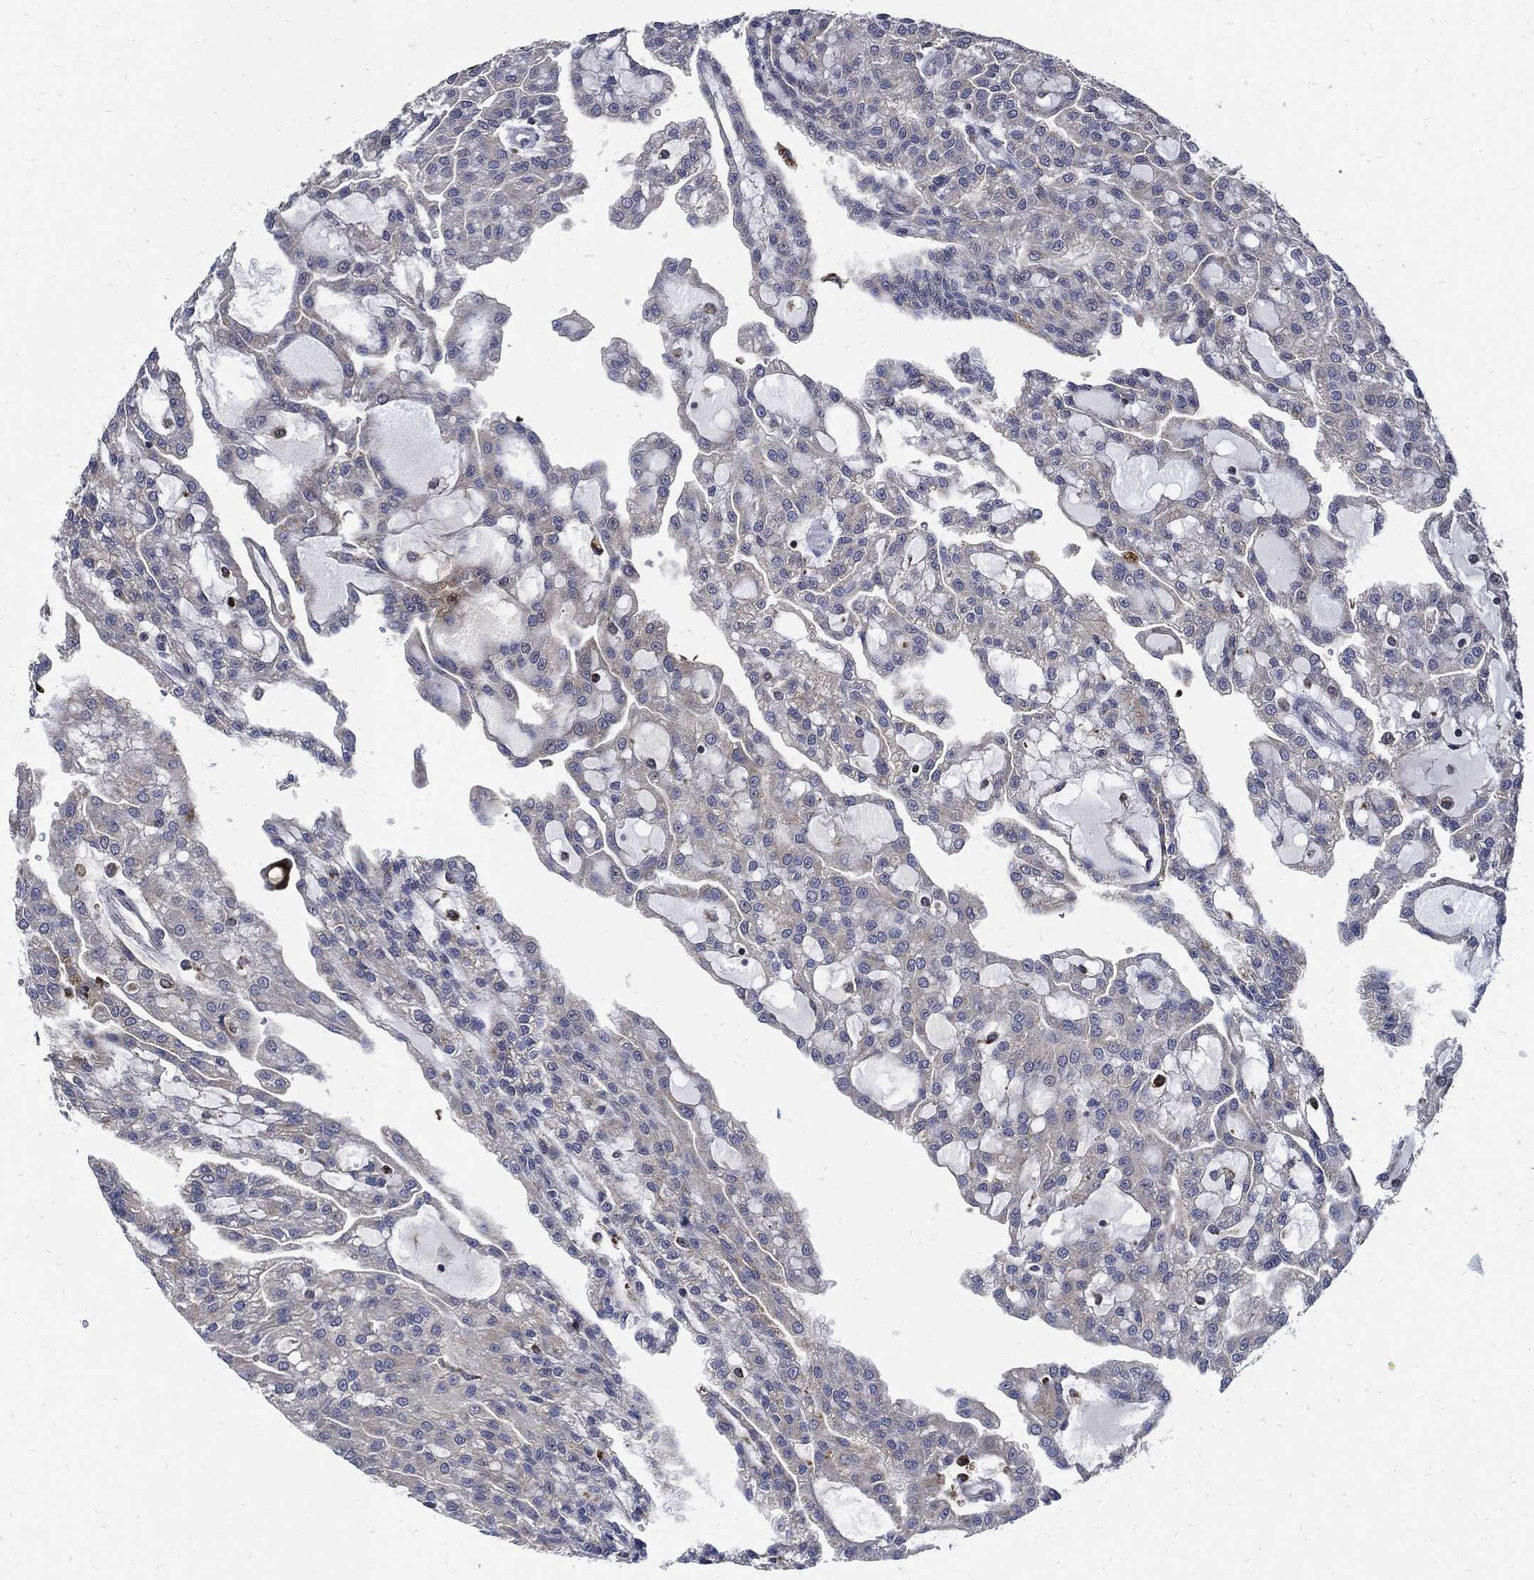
{"staining": {"intensity": "negative", "quantity": "none", "location": "none"}, "tissue": "renal cancer", "cell_type": "Tumor cells", "image_type": "cancer", "snomed": [{"axis": "morphology", "description": "Adenocarcinoma, NOS"}, {"axis": "topography", "description": "Kidney"}], "caption": "A photomicrograph of human adenocarcinoma (renal) is negative for staining in tumor cells.", "gene": "SLC31A2", "patient": {"sex": "male", "age": 63}}